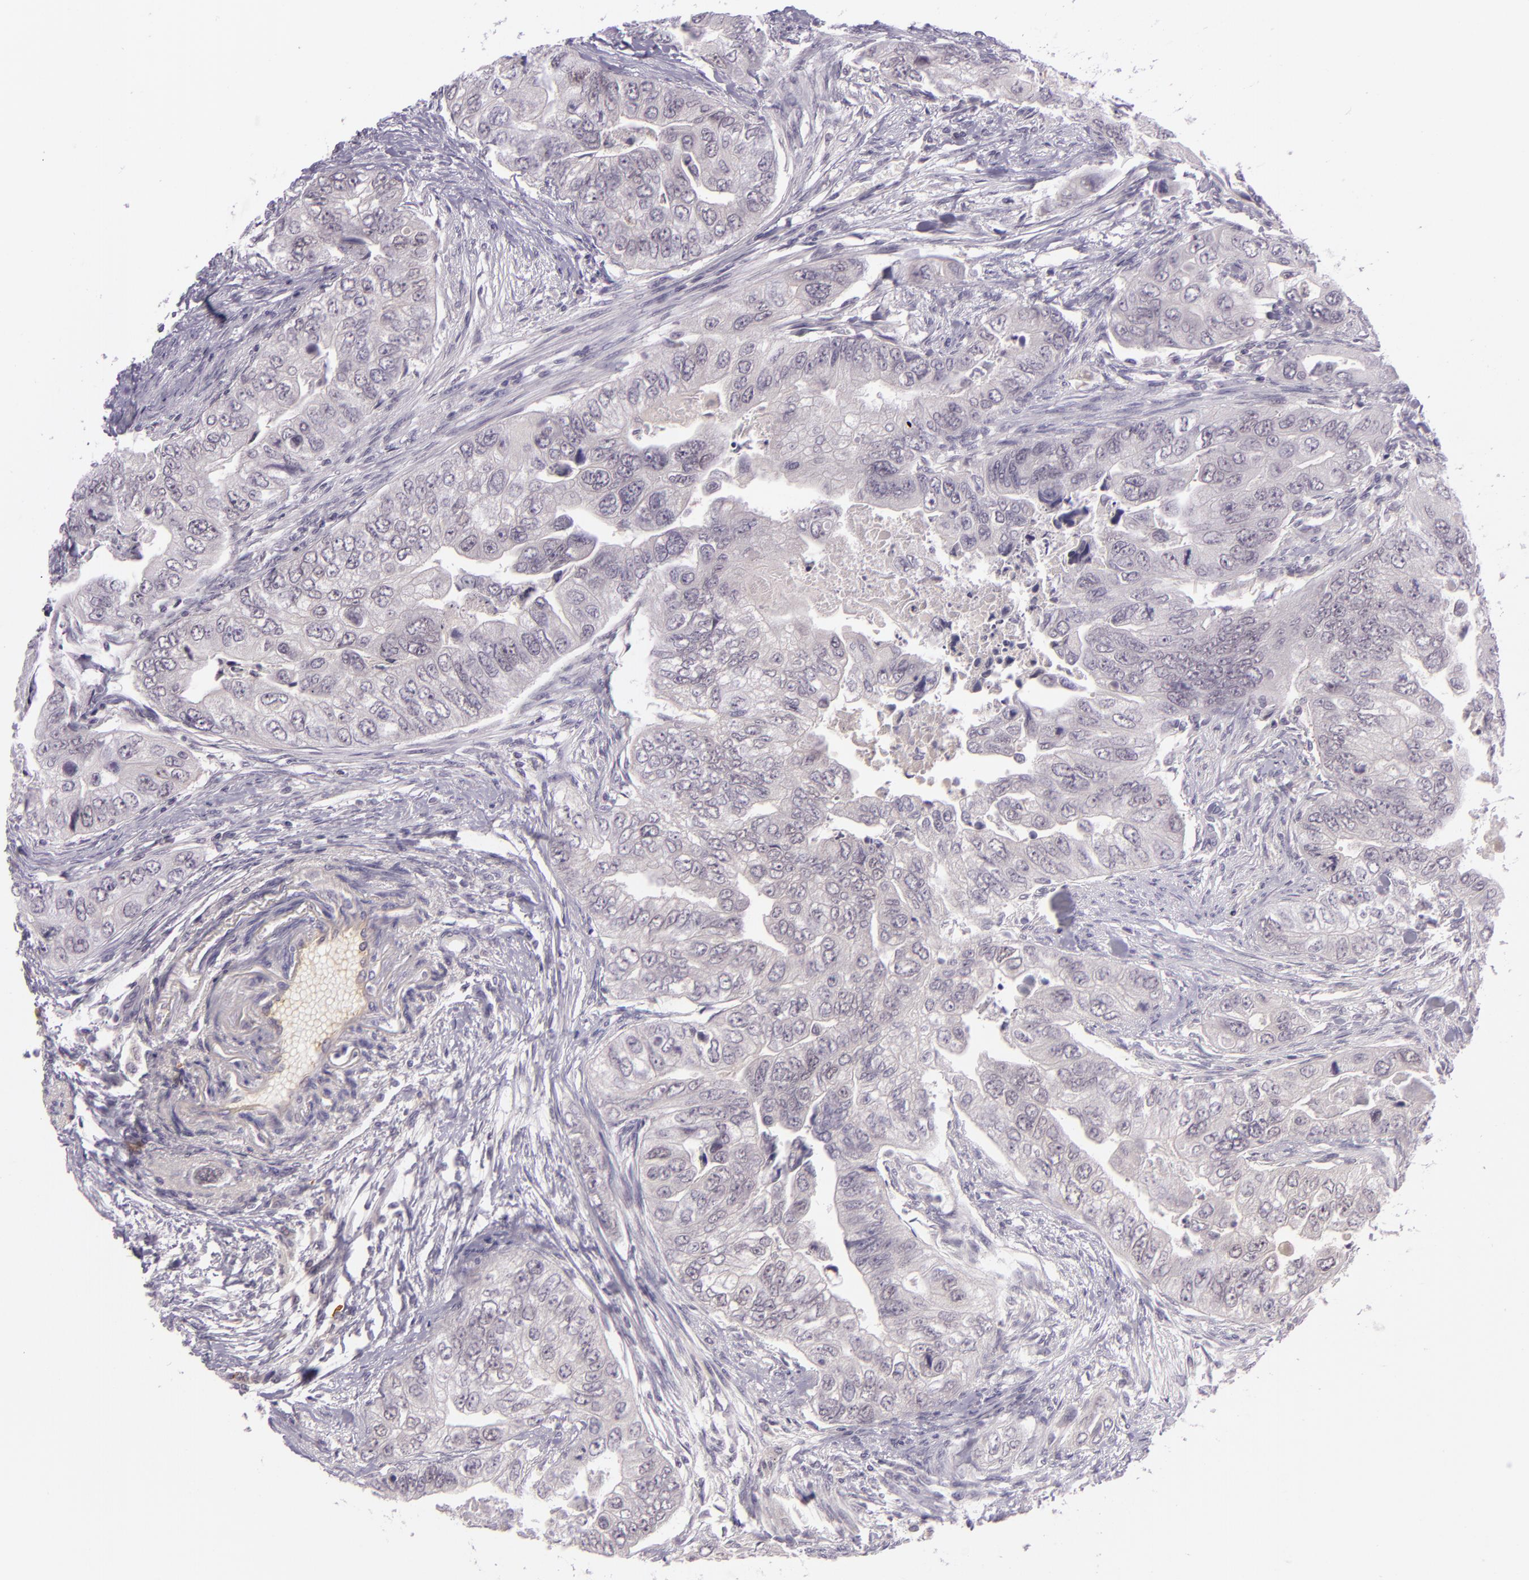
{"staining": {"intensity": "negative", "quantity": "none", "location": "none"}, "tissue": "colorectal cancer", "cell_type": "Tumor cells", "image_type": "cancer", "snomed": [{"axis": "morphology", "description": "Adenocarcinoma, NOS"}, {"axis": "topography", "description": "Colon"}], "caption": "This image is of colorectal cancer stained with immunohistochemistry (IHC) to label a protein in brown with the nuclei are counter-stained blue. There is no expression in tumor cells.", "gene": "CHEK2", "patient": {"sex": "female", "age": 11}}